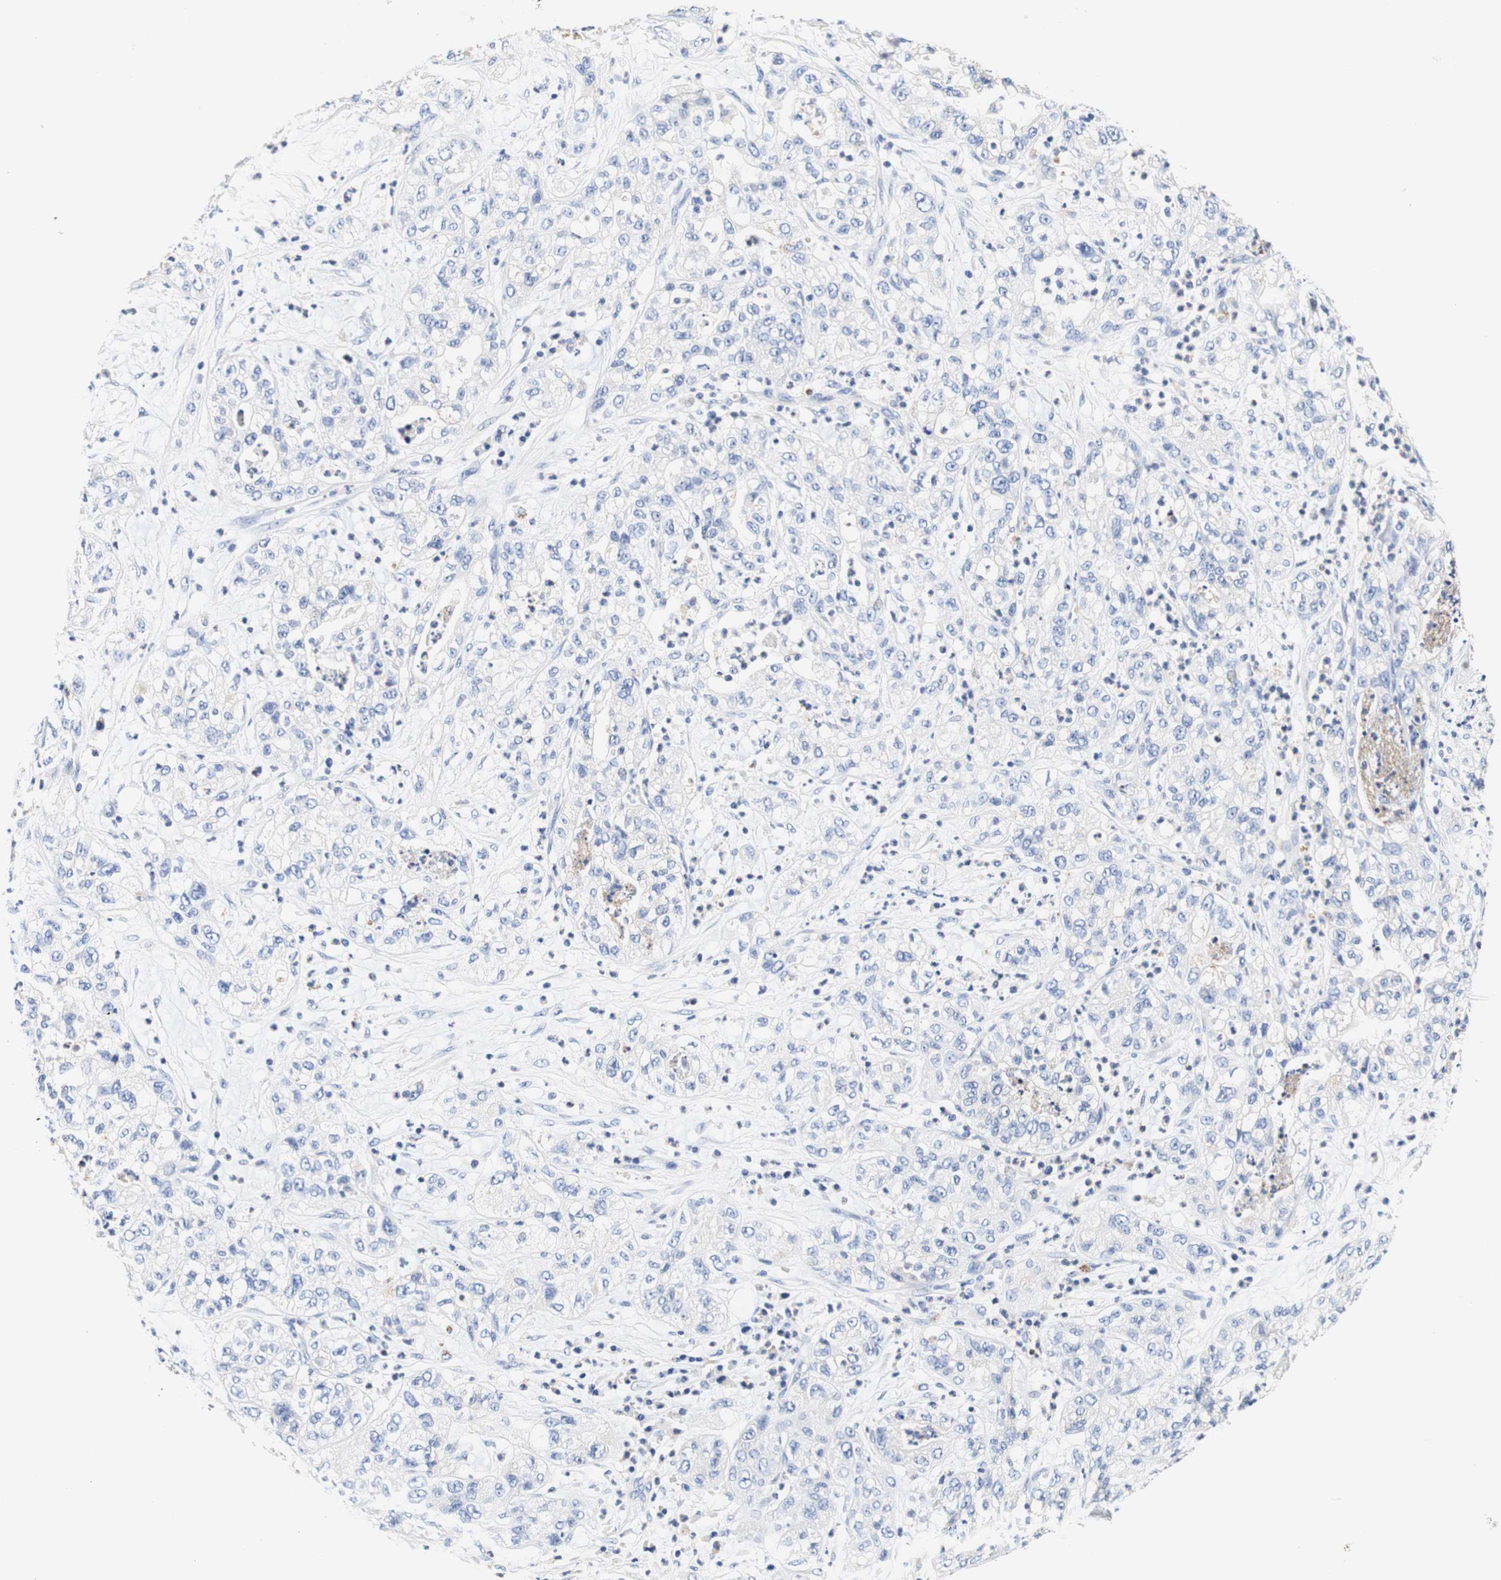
{"staining": {"intensity": "negative", "quantity": "none", "location": "none"}, "tissue": "pancreatic cancer", "cell_type": "Tumor cells", "image_type": "cancer", "snomed": [{"axis": "morphology", "description": "Adenocarcinoma, NOS"}, {"axis": "topography", "description": "Pancreas"}], "caption": "A micrograph of pancreatic adenocarcinoma stained for a protein demonstrates no brown staining in tumor cells. The staining was performed using DAB to visualize the protein expression in brown, while the nuclei were stained in blue with hematoxylin (Magnification: 20x).", "gene": "CAMK4", "patient": {"sex": "female", "age": 78}}